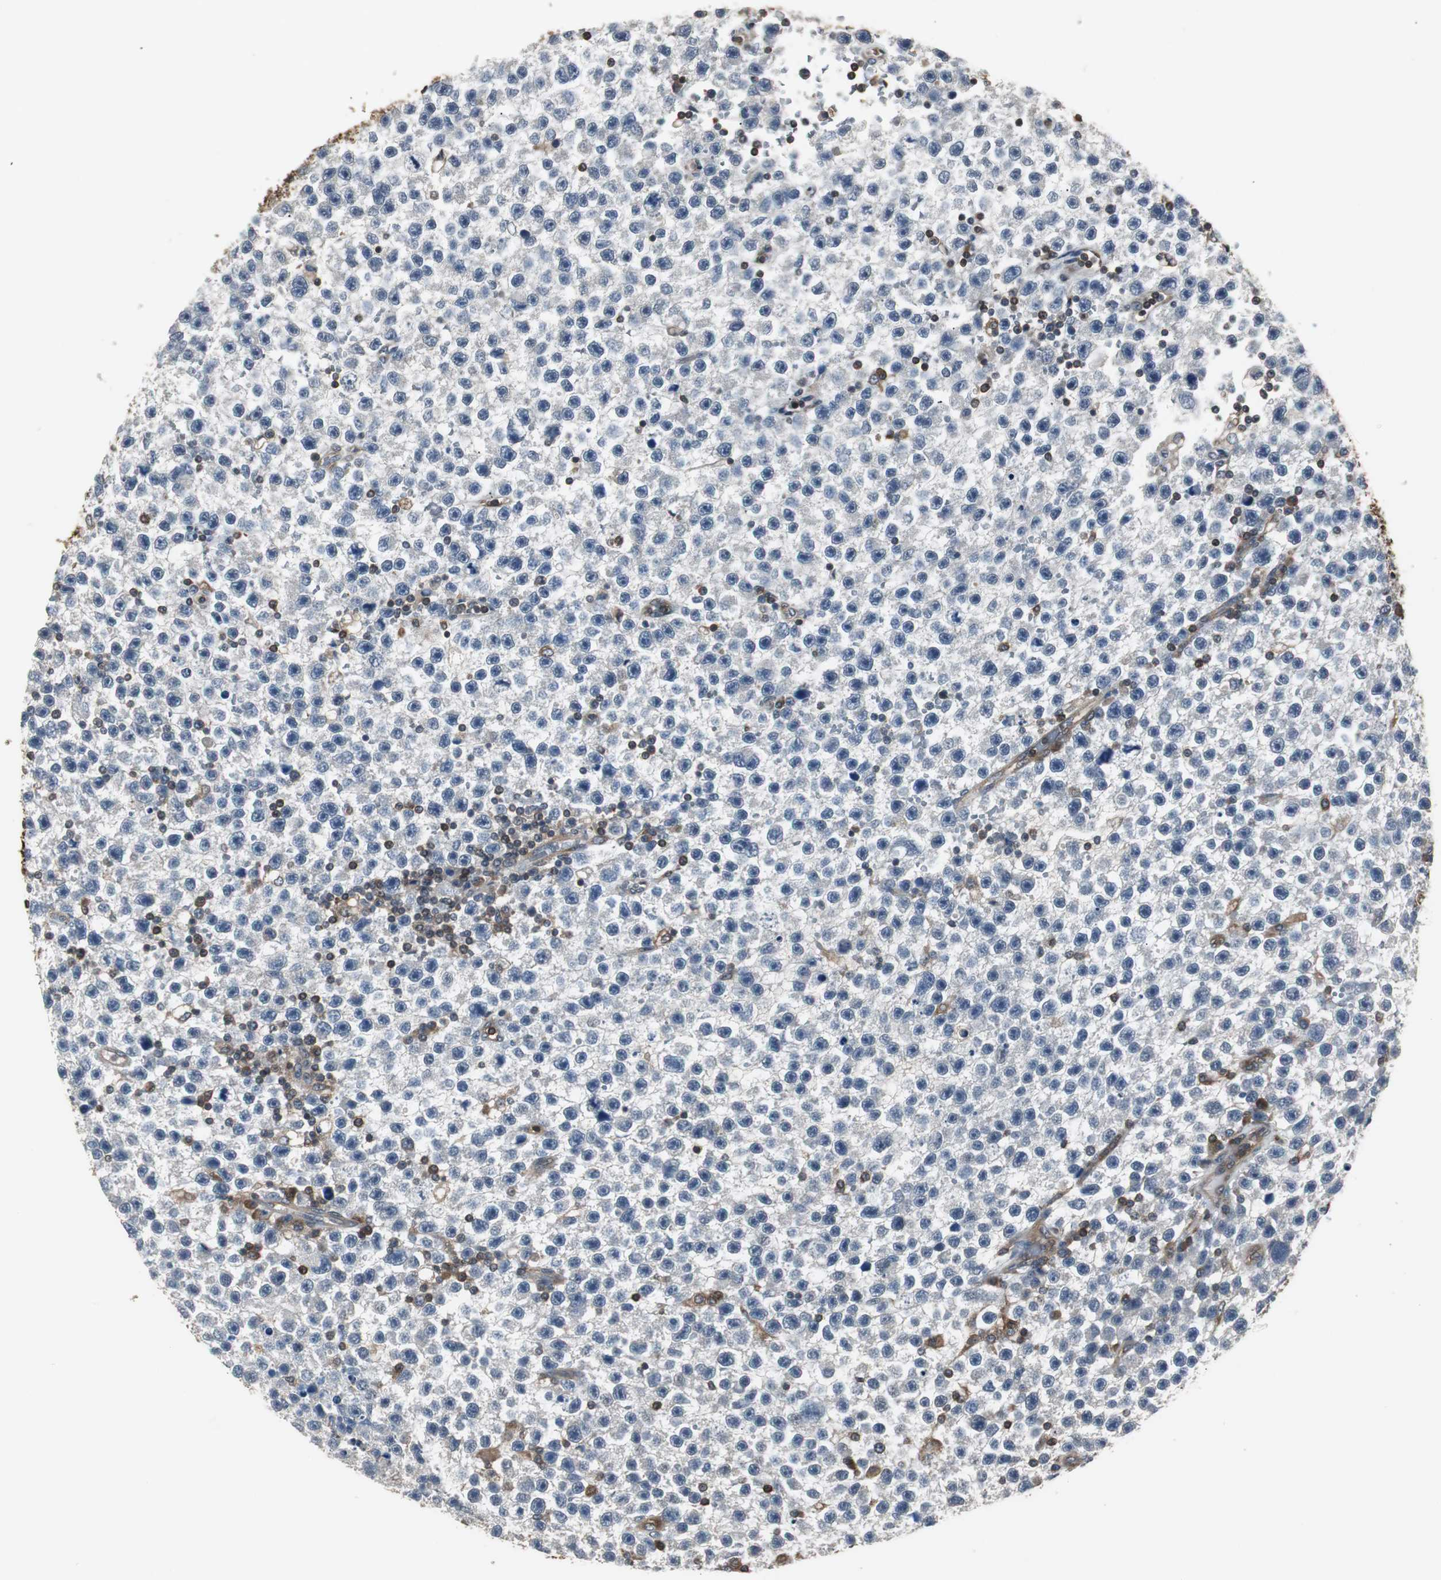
{"staining": {"intensity": "negative", "quantity": "none", "location": "none"}, "tissue": "testis cancer", "cell_type": "Tumor cells", "image_type": "cancer", "snomed": [{"axis": "morphology", "description": "Seminoma, NOS"}, {"axis": "topography", "description": "Testis"}], "caption": "Human testis cancer (seminoma) stained for a protein using IHC displays no expression in tumor cells.", "gene": "CAPNS1", "patient": {"sex": "male", "age": 33}}